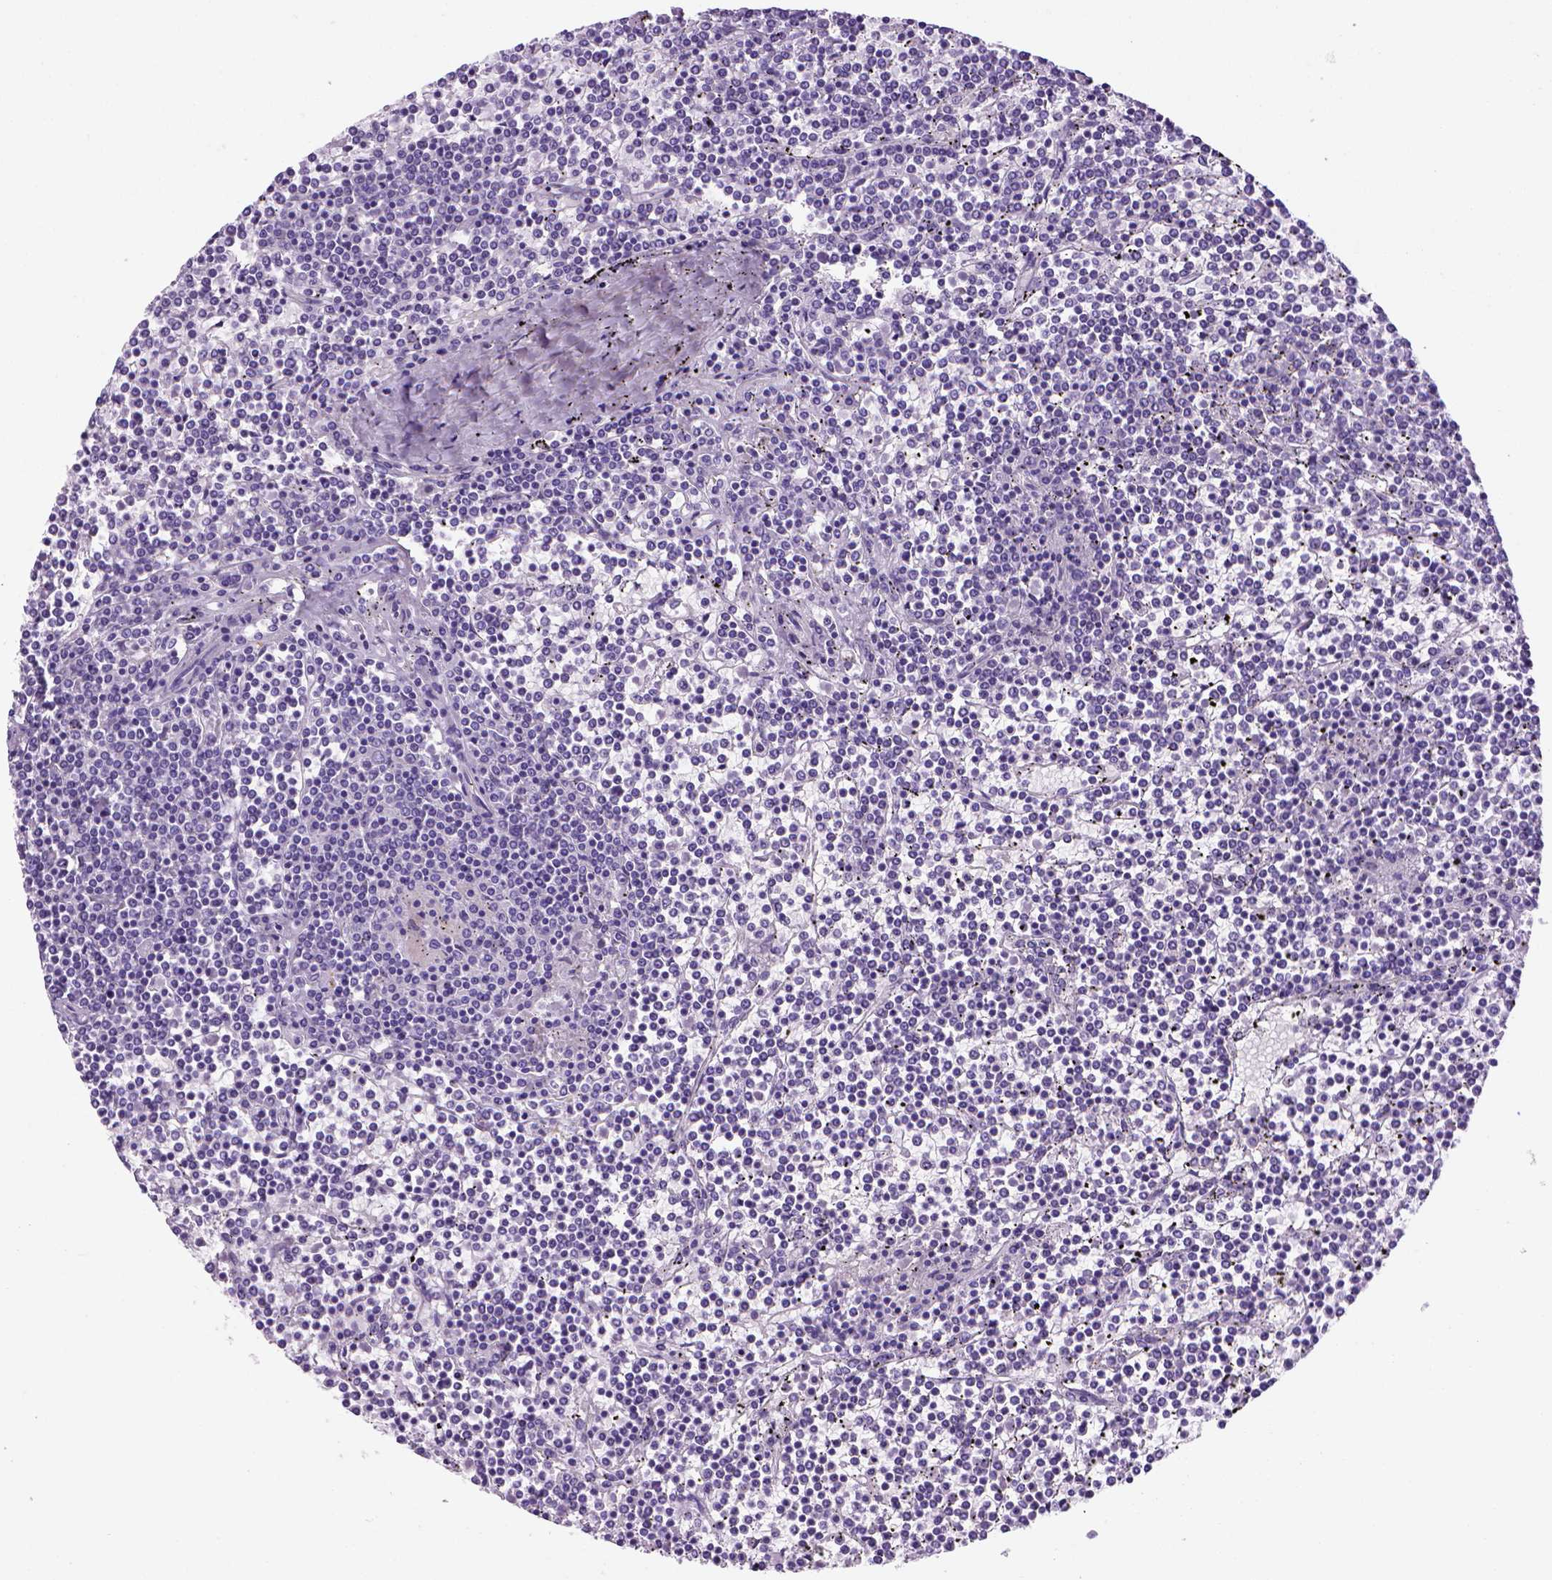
{"staining": {"intensity": "negative", "quantity": "none", "location": "none"}, "tissue": "lymphoma", "cell_type": "Tumor cells", "image_type": "cancer", "snomed": [{"axis": "morphology", "description": "Malignant lymphoma, non-Hodgkin's type, Low grade"}, {"axis": "topography", "description": "Spleen"}], "caption": "The histopathology image reveals no staining of tumor cells in low-grade malignant lymphoma, non-Hodgkin's type.", "gene": "ARHGEF33", "patient": {"sex": "female", "age": 19}}